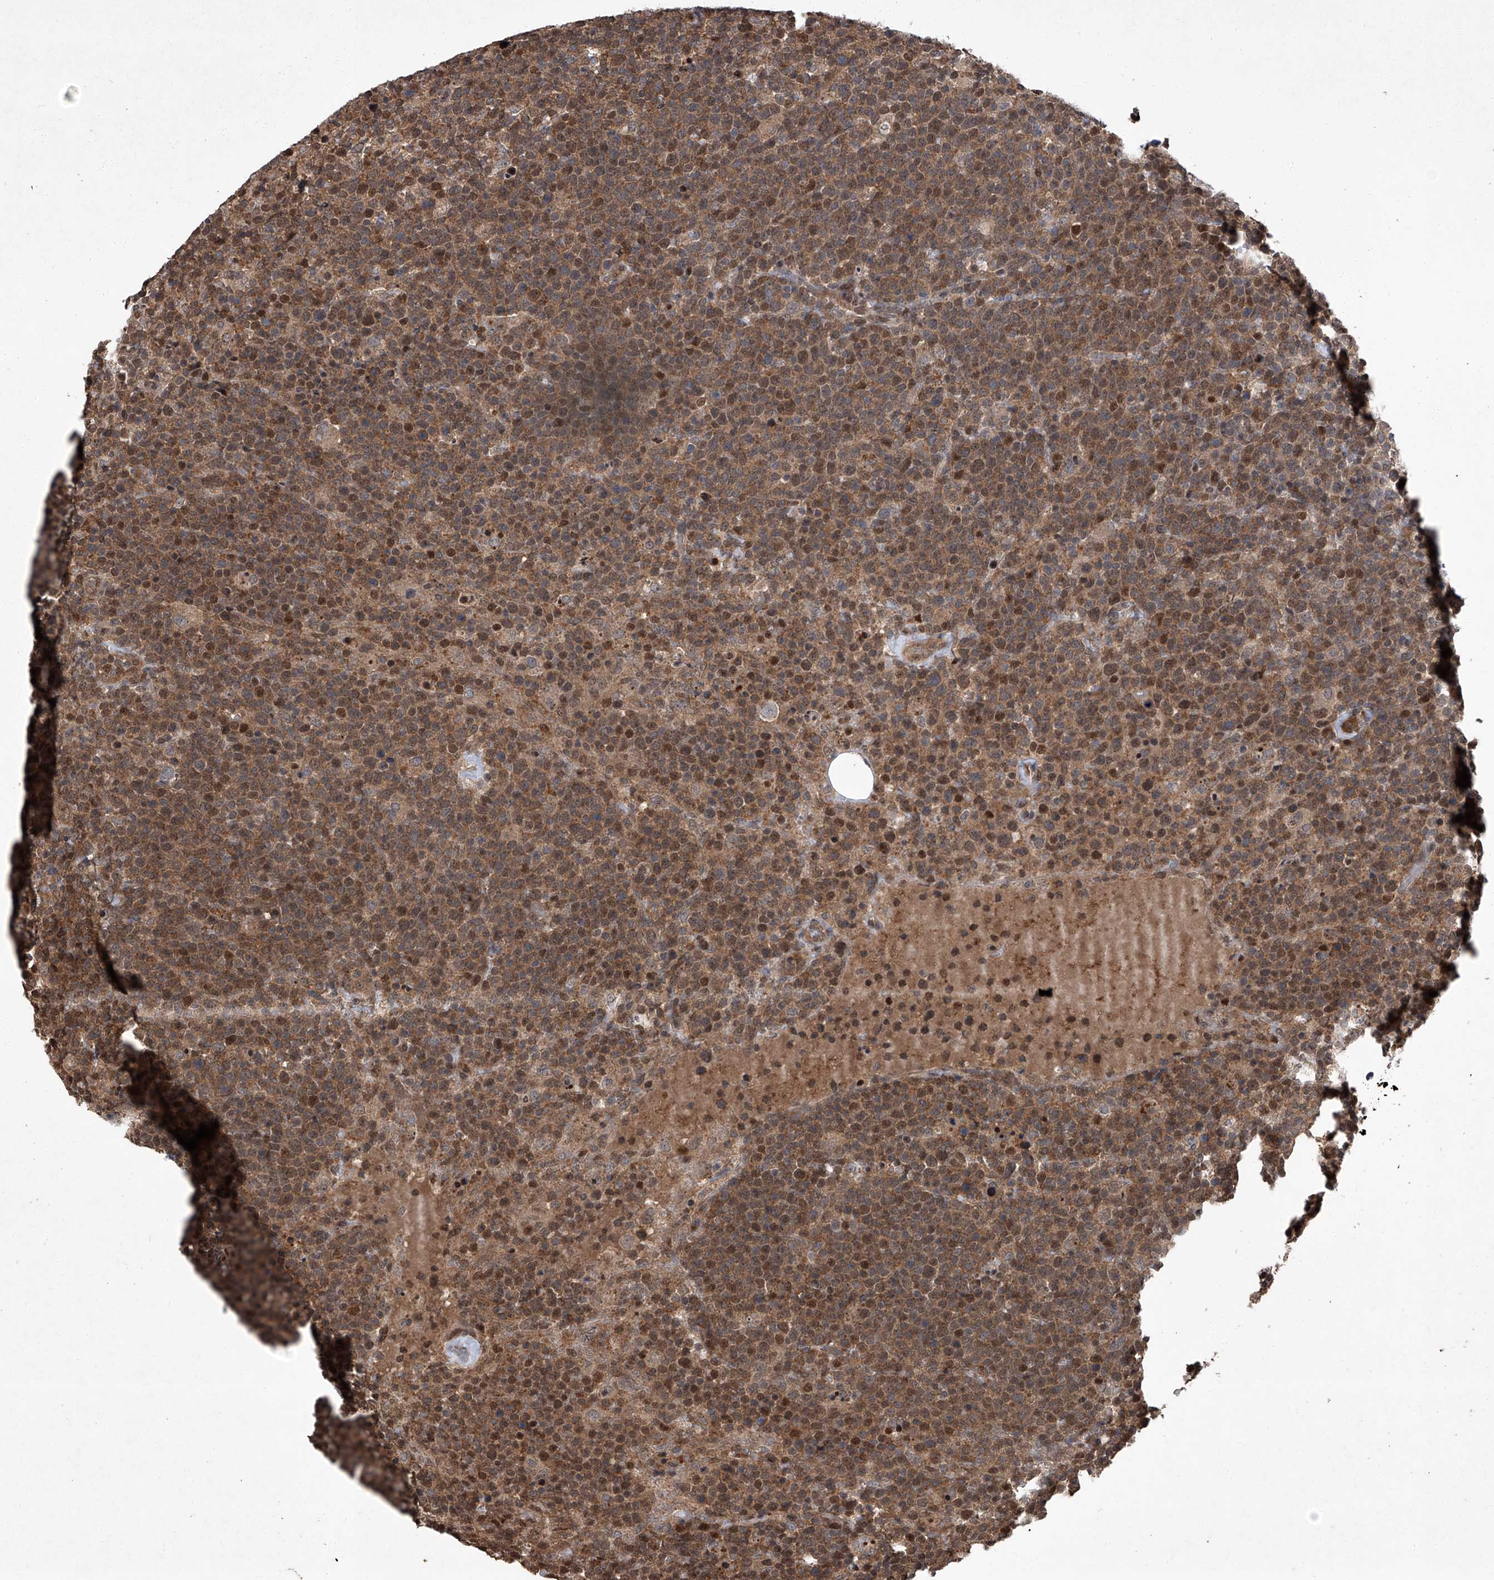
{"staining": {"intensity": "moderate", "quantity": ">75%", "location": "cytoplasmic/membranous,nuclear"}, "tissue": "lymphoma", "cell_type": "Tumor cells", "image_type": "cancer", "snomed": [{"axis": "morphology", "description": "Malignant lymphoma, non-Hodgkin's type, High grade"}, {"axis": "topography", "description": "Lymph node"}], "caption": "The immunohistochemical stain shows moderate cytoplasmic/membranous and nuclear positivity in tumor cells of malignant lymphoma, non-Hodgkin's type (high-grade) tissue.", "gene": "TSNAX", "patient": {"sex": "male", "age": 61}}